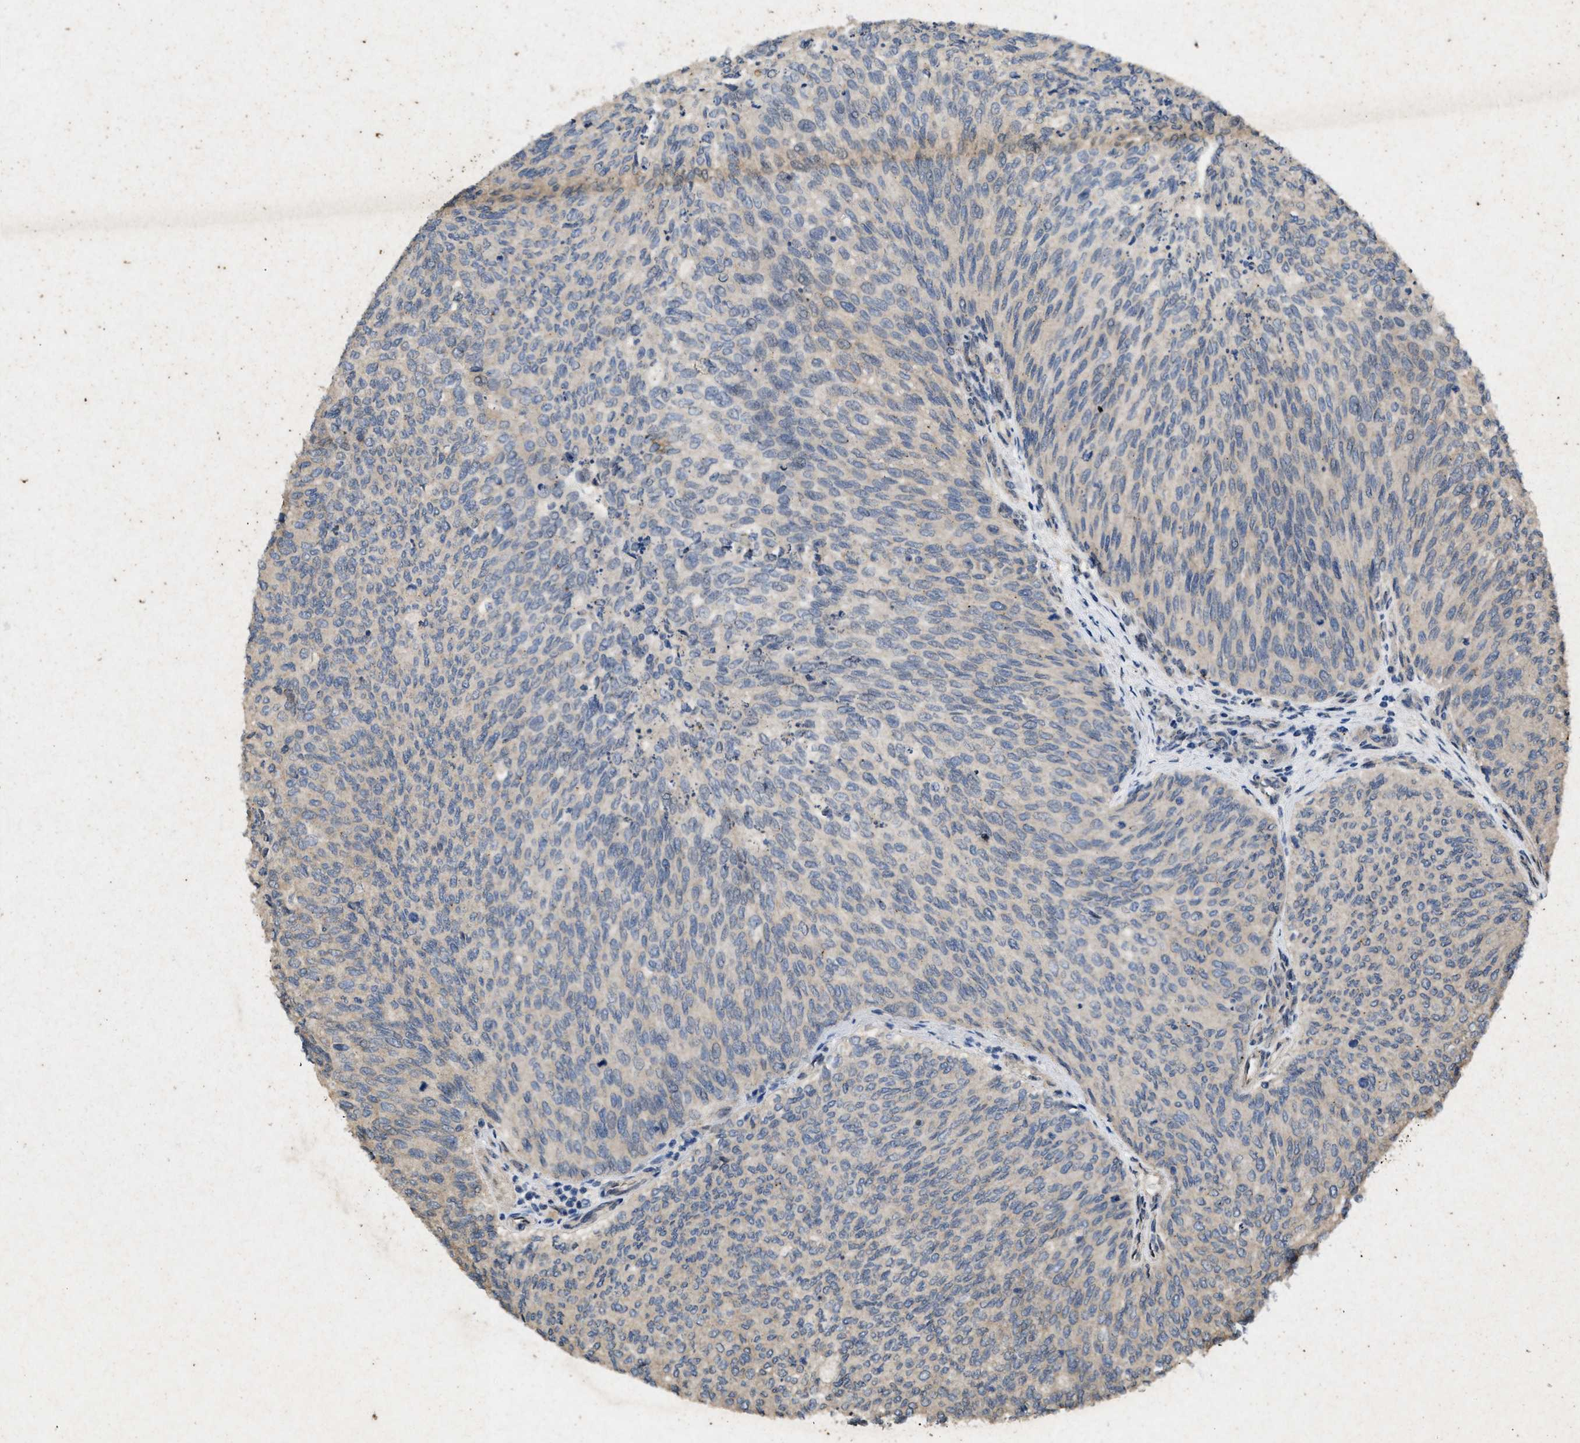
{"staining": {"intensity": "negative", "quantity": "none", "location": "none"}, "tissue": "urothelial cancer", "cell_type": "Tumor cells", "image_type": "cancer", "snomed": [{"axis": "morphology", "description": "Urothelial carcinoma, Low grade"}, {"axis": "topography", "description": "Urinary bladder"}], "caption": "Urothelial cancer stained for a protein using IHC demonstrates no staining tumor cells.", "gene": "PRKG2", "patient": {"sex": "female", "age": 79}}